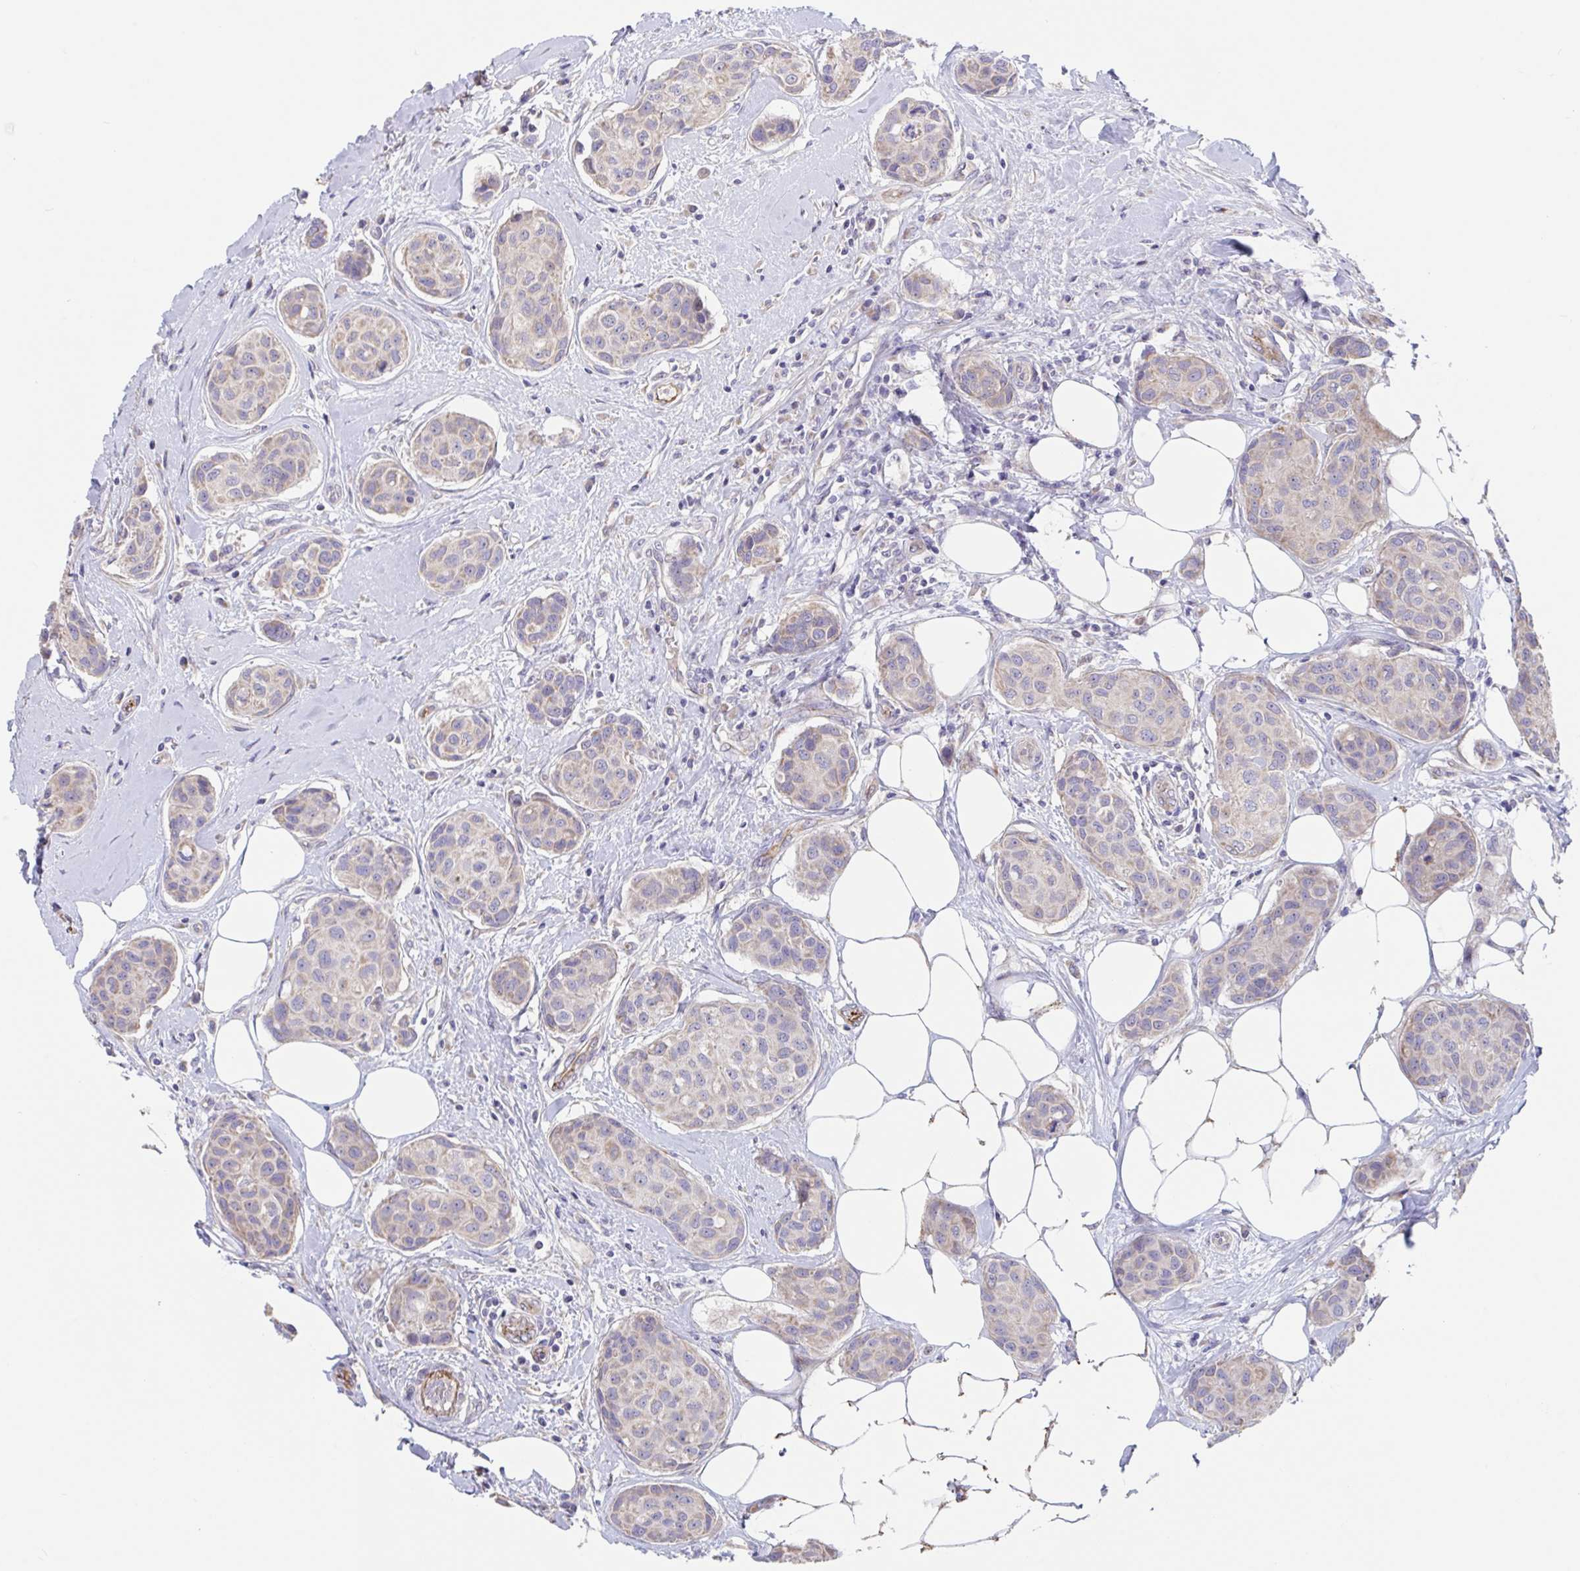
{"staining": {"intensity": "negative", "quantity": "none", "location": "none"}, "tissue": "breast cancer", "cell_type": "Tumor cells", "image_type": "cancer", "snomed": [{"axis": "morphology", "description": "Duct carcinoma"}, {"axis": "topography", "description": "Breast"}, {"axis": "topography", "description": "Lymph node"}], "caption": "A photomicrograph of breast intraductal carcinoma stained for a protein exhibits no brown staining in tumor cells.", "gene": "IL37", "patient": {"sex": "female", "age": 80}}